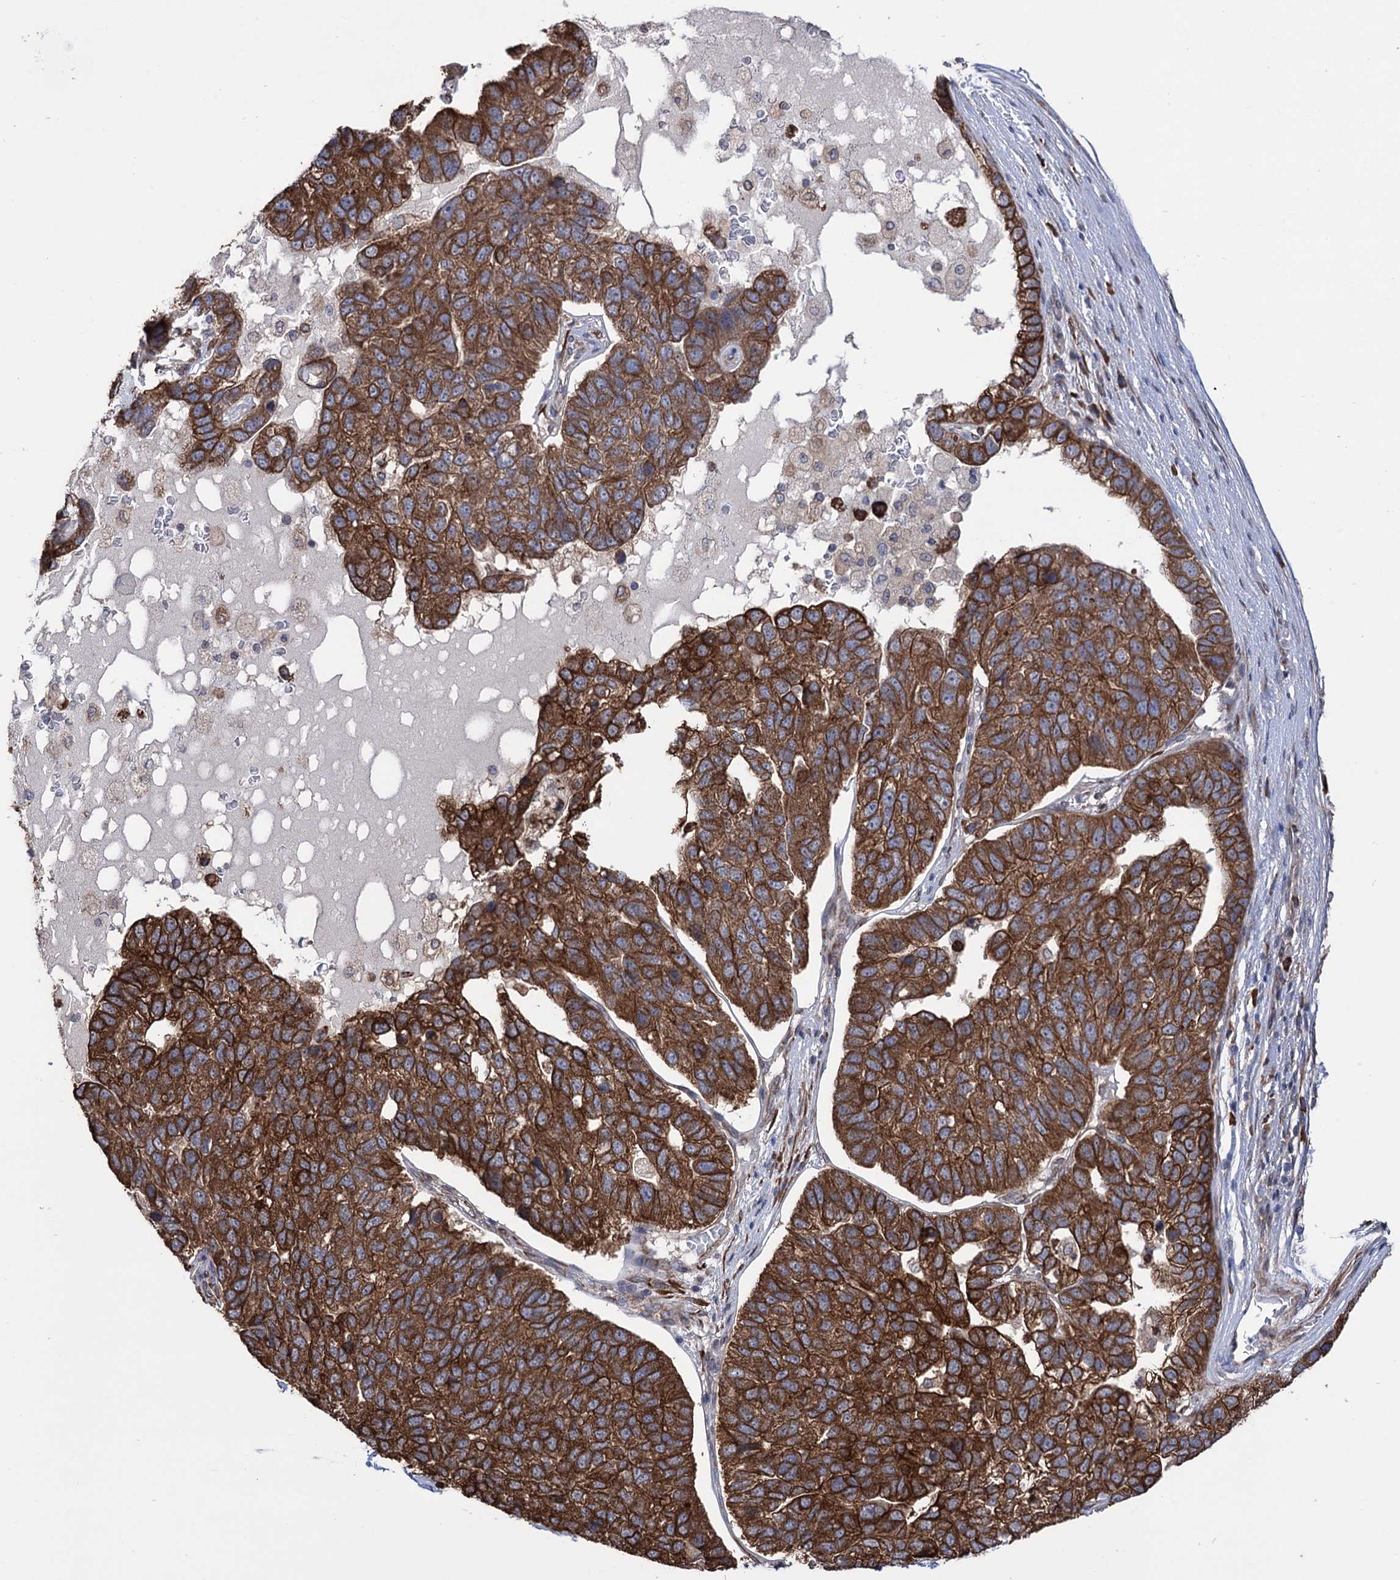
{"staining": {"intensity": "strong", "quantity": ">75%", "location": "cytoplasmic/membranous"}, "tissue": "pancreatic cancer", "cell_type": "Tumor cells", "image_type": "cancer", "snomed": [{"axis": "morphology", "description": "Adenocarcinoma, NOS"}, {"axis": "topography", "description": "Pancreas"}], "caption": "Tumor cells display high levels of strong cytoplasmic/membranous positivity in about >75% of cells in adenocarcinoma (pancreatic). (Brightfield microscopy of DAB IHC at high magnification).", "gene": "CDAN1", "patient": {"sex": "female", "age": 61}}